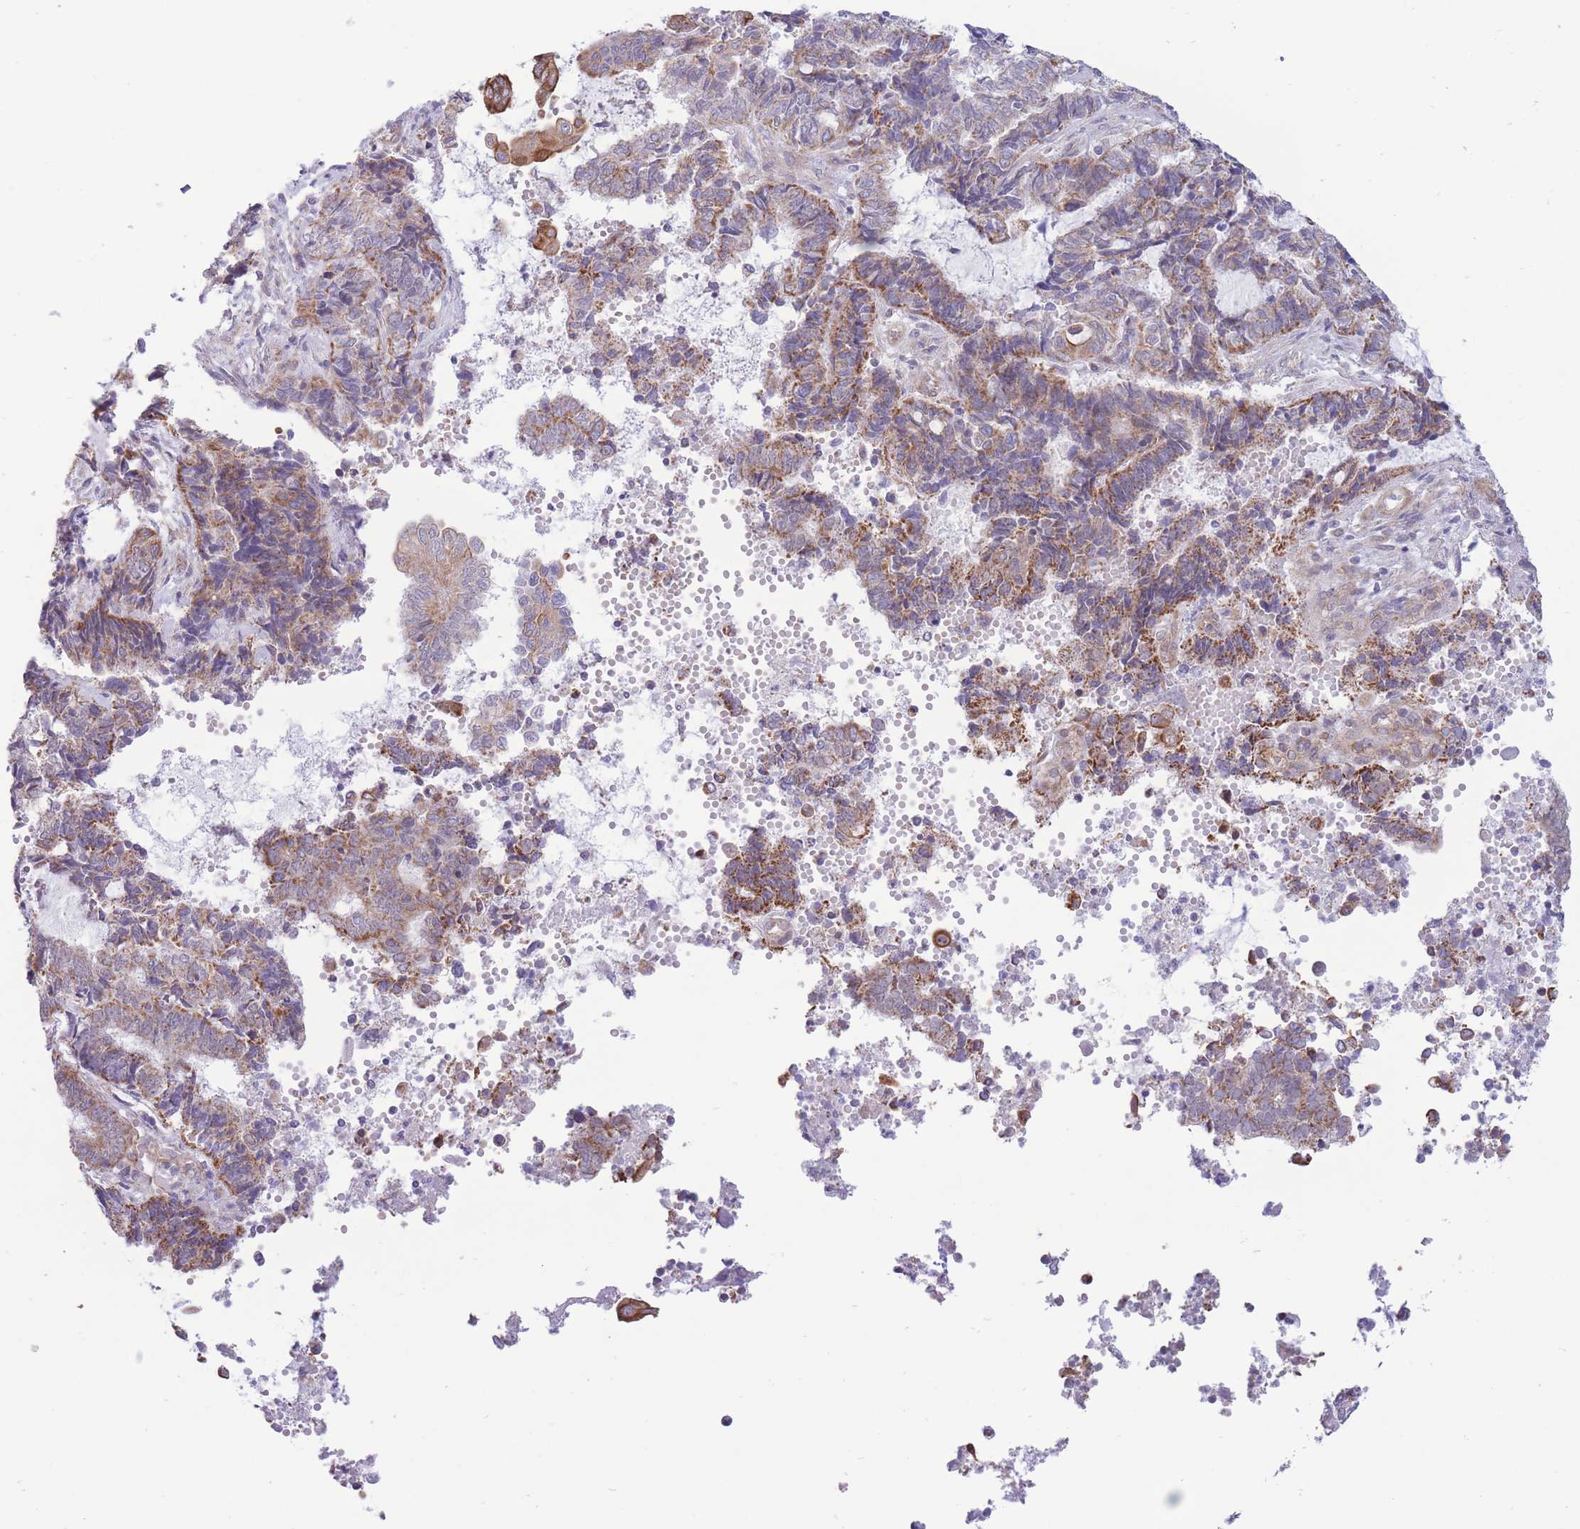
{"staining": {"intensity": "strong", "quantity": "<25%", "location": "cytoplasmic/membranous"}, "tissue": "endometrial cancer", "cell_type": "Tumor cells", "image_type": "cancer", "snomed": [{"axis": "morphology", "description": "Adenocarcinoma, NOS"}, {"axis": "topography", "description": "Uterus"}, {"axis": "topography", "description": "Endometrium"}], "caption": "Strong cytoplasmic/membranous expression is present in about <25% of tumor cells in endometrial cancer (adenocarcinoma).", "gene": "MRPS31", "patient": {"sex": "female", "age": 70}}